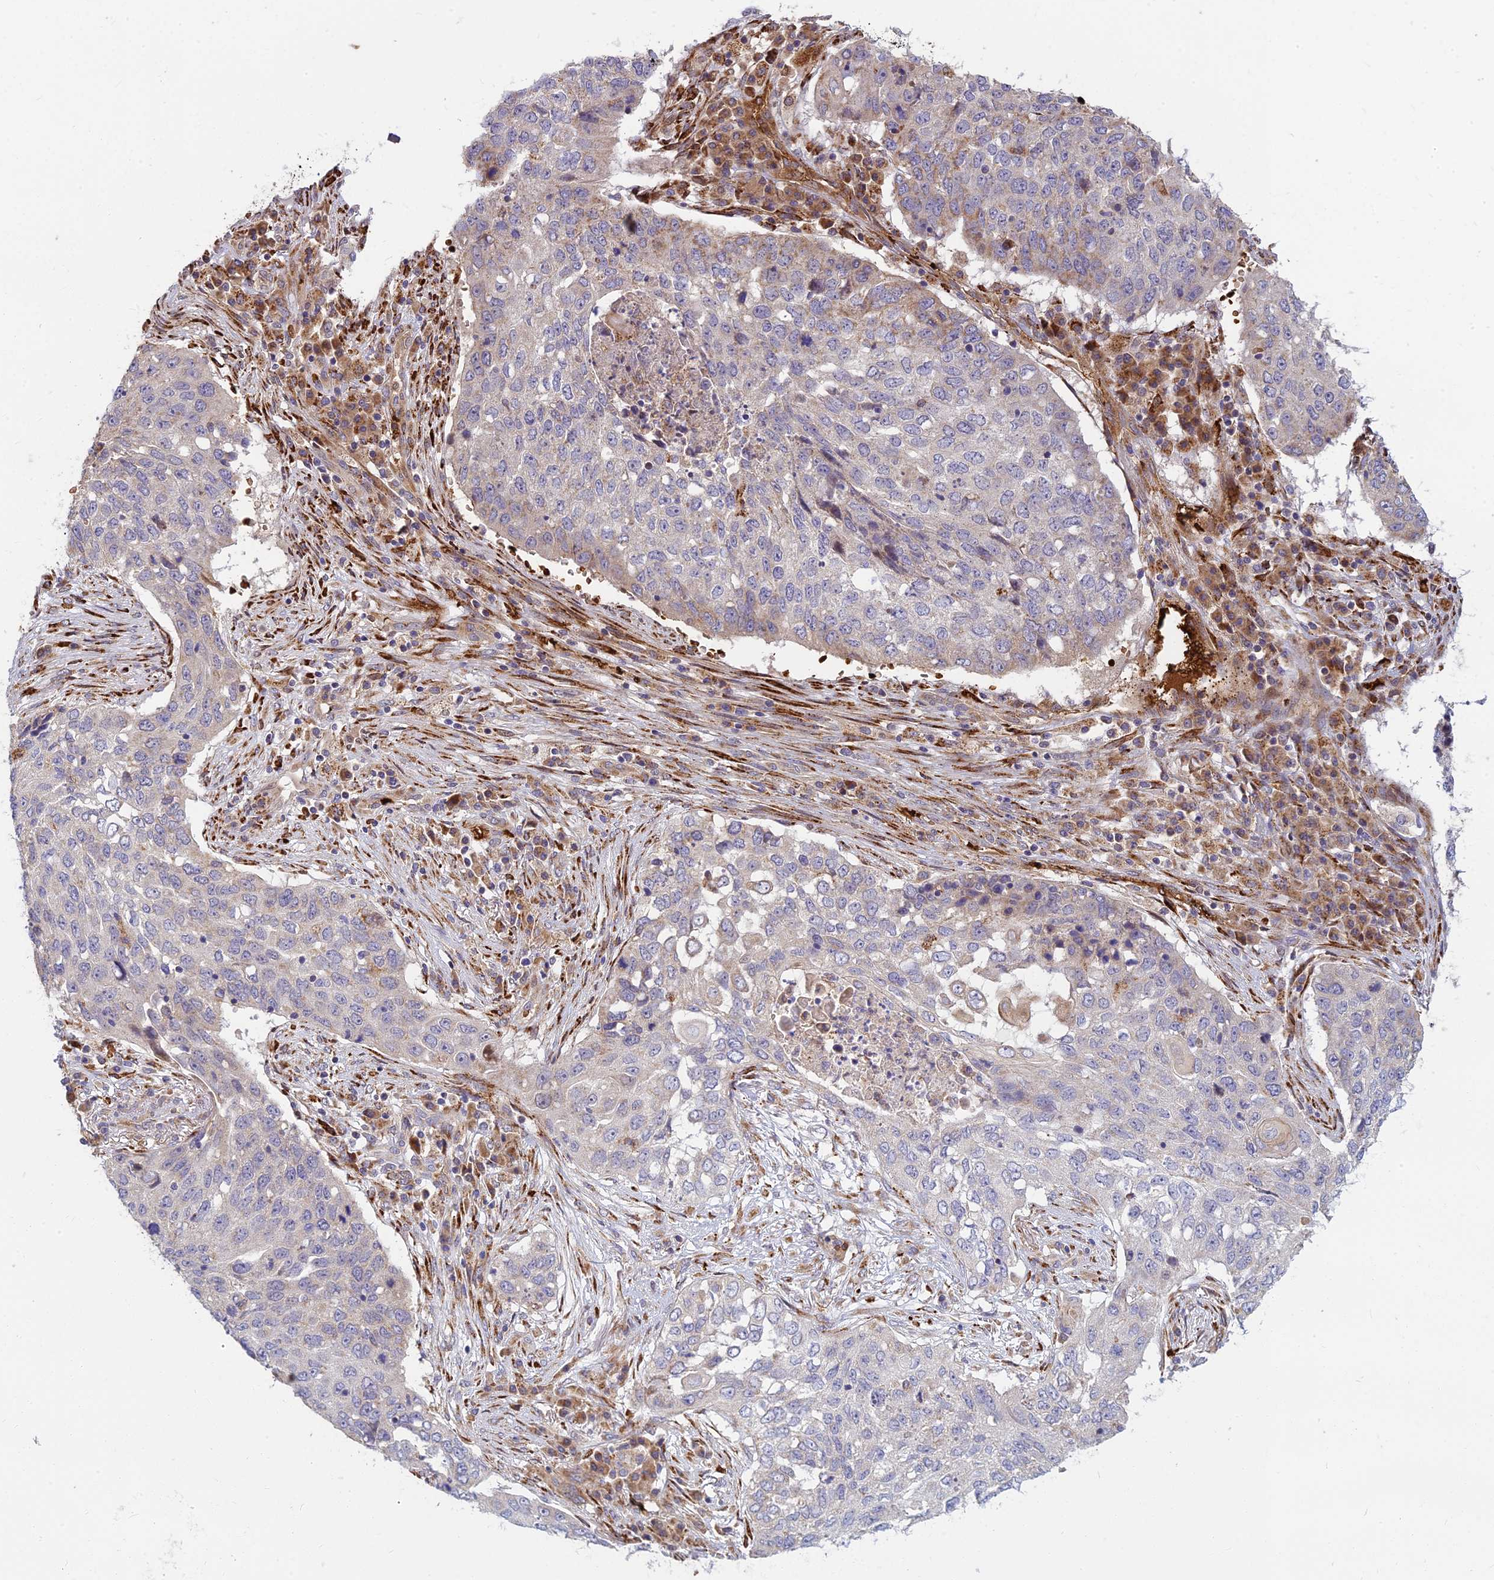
{"staining": {"intensity": "weak", "quantity": "<25%", "location": "cytoplasmic/membranous"}, "tissue": "lung cancer", "cell_type": "Tumor cells", "image_type": "cancer", "snomed": [{"axis": "morphology", "description": "Squamous cell carcinoma, NOS"}, {"axis": "topography", "description": "Lung"}], "caption": "High magnification brightfield microscopy of squamous cell carcinoma (lung) stained with DAB (brown) and counterstained with hematoxylin (blue): tumor cells show no significant staining.", "gene": "UFSP2", "patient": {"sex": "female", "age": 63}}